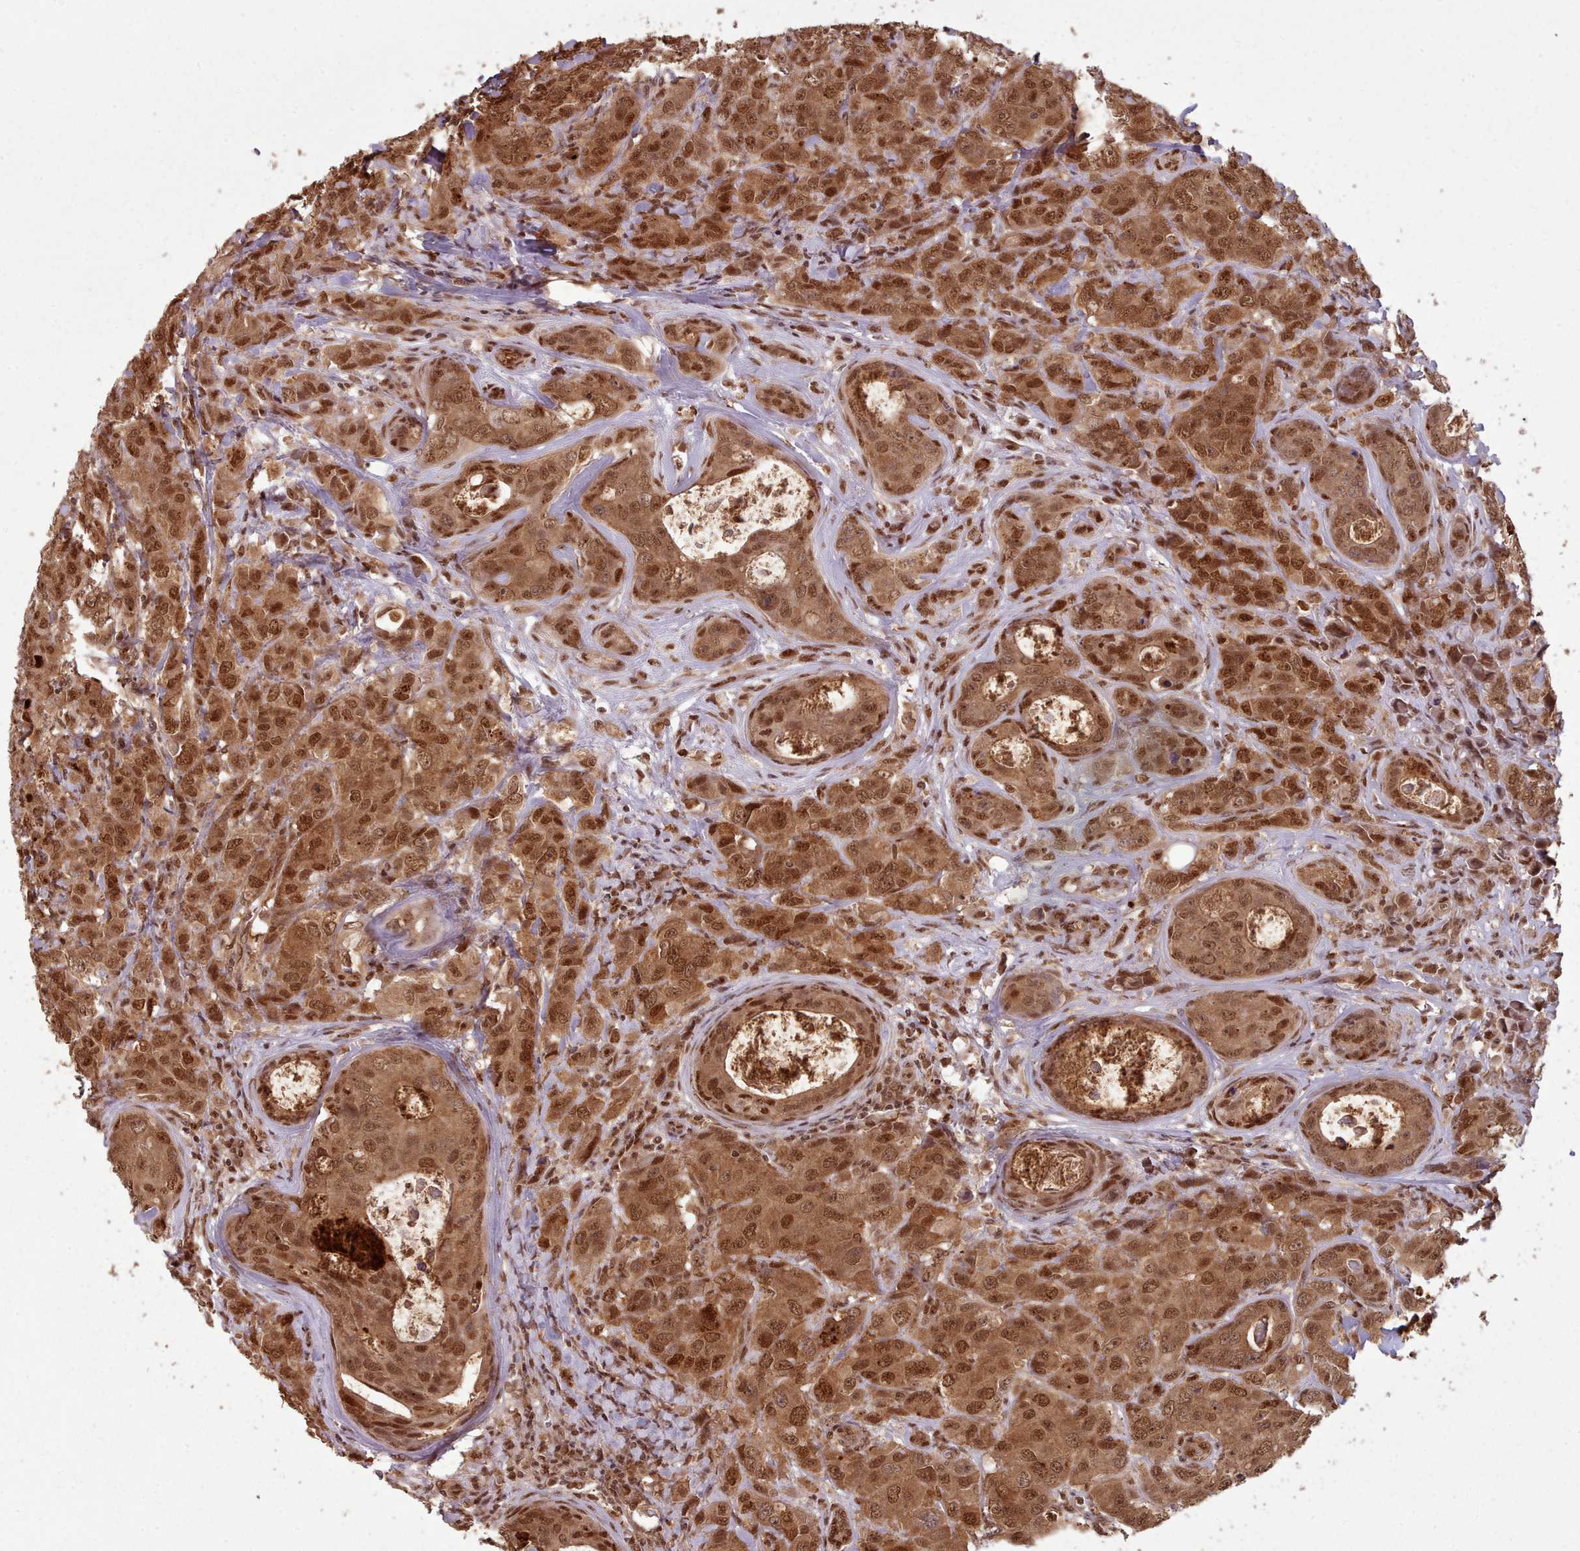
{"staining": {"intensity": "strong", "quantity": ">75%", "location": "cytoplasmic/membranous,nuclear"}, "tissue": "breast cancer", "cell_type": "Tumor cells", "image_type": "cancer", "snomed": [{"axis": "morphology", "description": "Duct carcinoma"}, {"axis": "topography", "description": "Breast"}], "caption": "Immunohistochemistry (IHC) of invasive ductal carcinoma (breast) demonstrates high levels of strong cytoplasmic/membranous and nuclear expression in approximately >75% of tumor cells.", "gene": "RPS27A", "patient": {"sex": "female", "age": 43}}